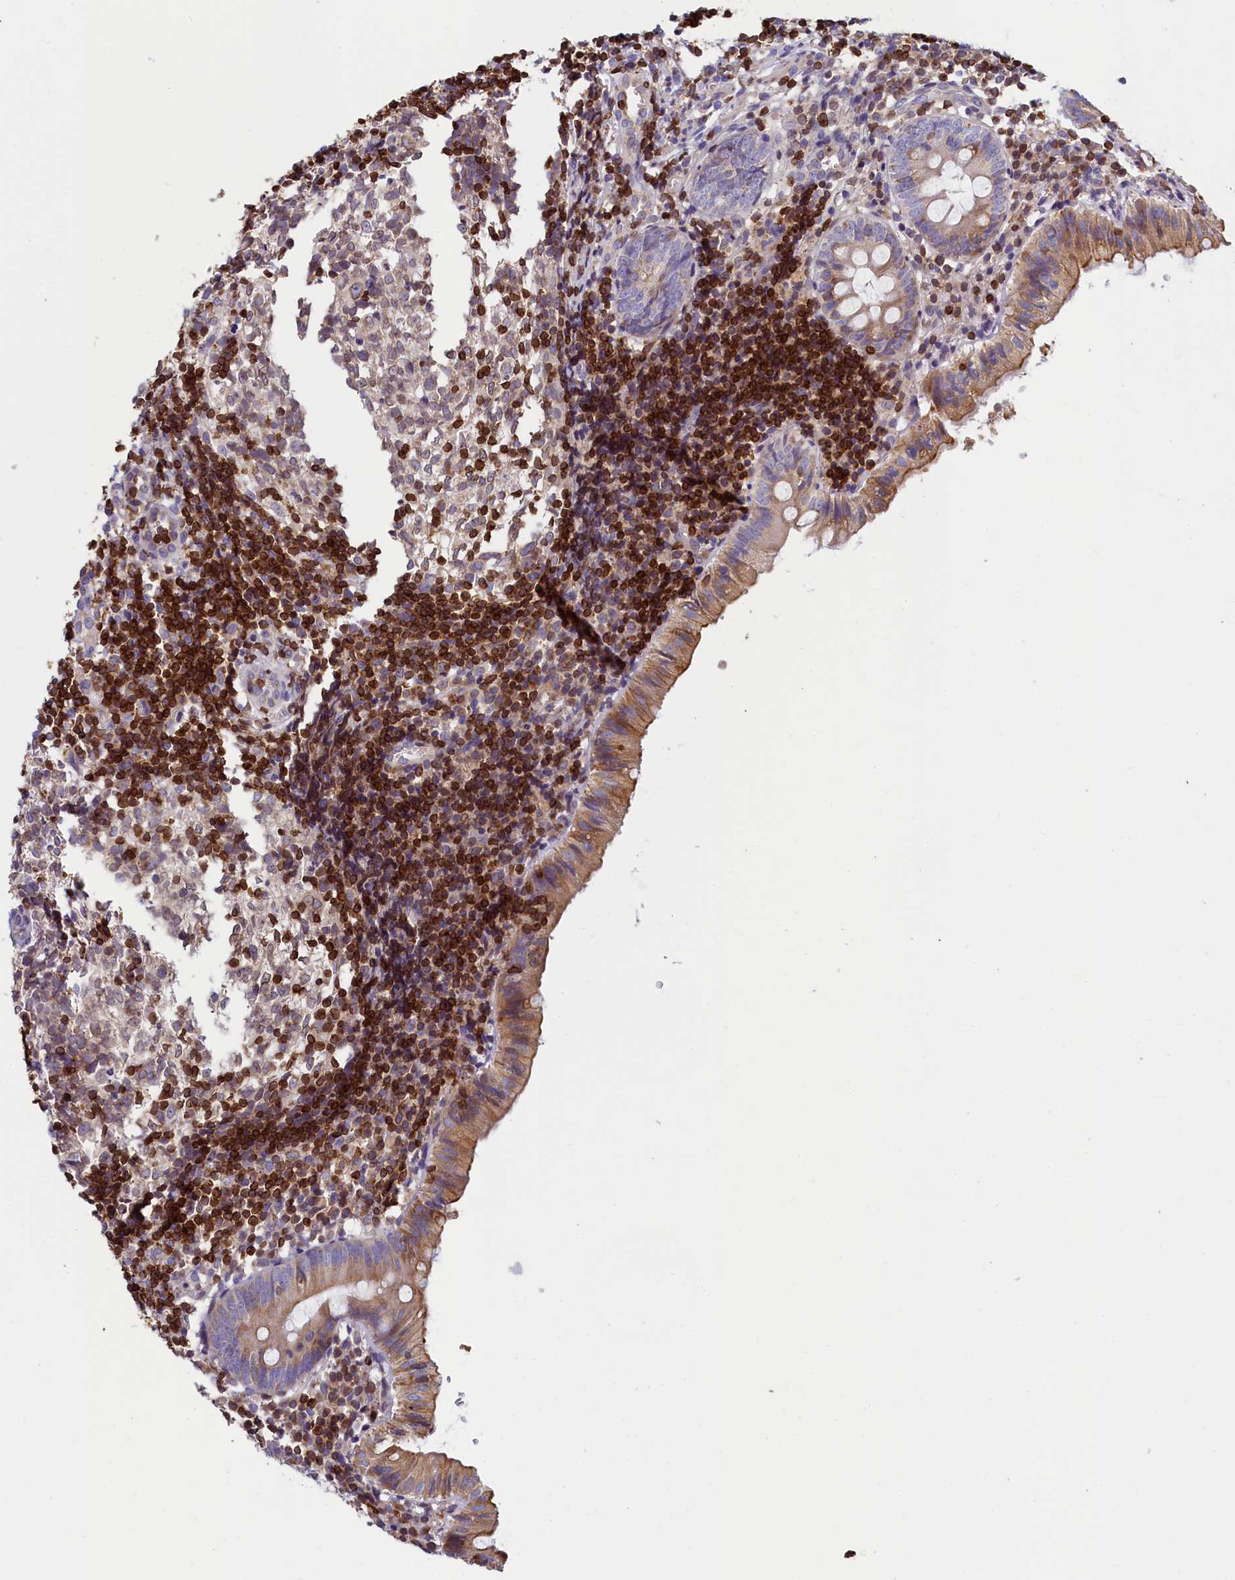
{"staining": {"intensity": "moderate", "quantity": "25%-75%", "location": "cytoplasmic/membranous"}, "tissue": "appendix", "cell_type": "Glandular cells", "image_type": "normal", "snomed": [{"axis": "morphology", "description": "Normal tissue, NOS"}, {"axis": "topography", "description": "Appendix"}], "caption": "This is a micrograph of immunohistochemistry (IHC) staining of unremarkable appendix, which shows moderate expression in the cytoplasmic/membranous of glandular cells.", "gene": "TRAF3IP3", "patient": {"sex": "male", "age": 8}}